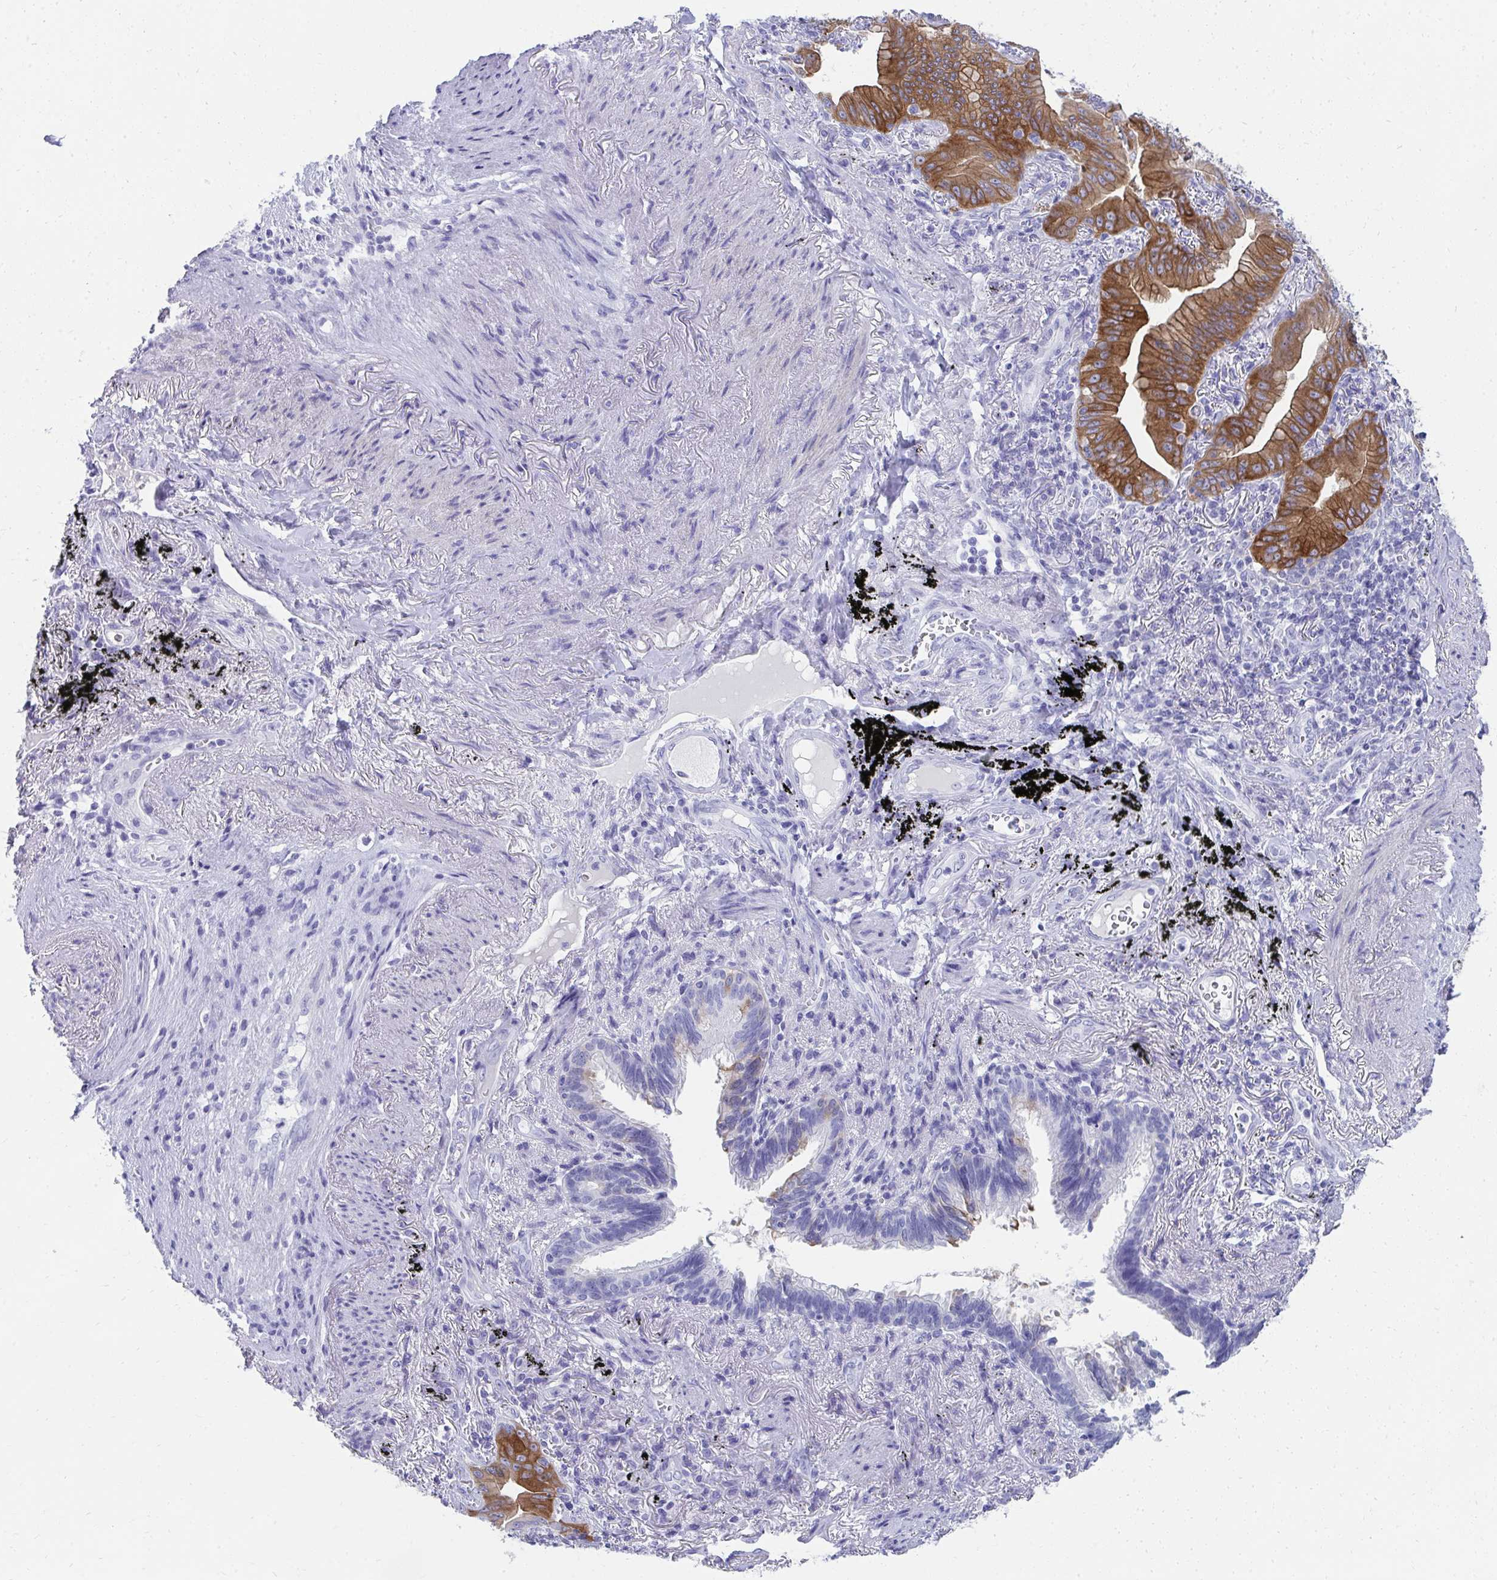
{"staining": {"intensity": "moderate", "quantity": ">75%", "location": "cytoplasmic/membranous"}, "tissue": "lung cancer", "cell_type": "Tumor cells", "image_type": "cancer", "snomed": [{"axis": "morphology", "description": "Adenocarcinoma, NOS"}, {"axis": "topography", "description": "Lung"}], "caption": "Lung cancer tissue exhibits moderate cytoplasmic/membranous staining in approximately >75% of tumor cells (Stains: DAB in brown, nuclei in blue, Microscopy: brightfield microscopy at high magnification).", "gene": "SEC14L3", "patient": {"sex": "male", "age": 77}}